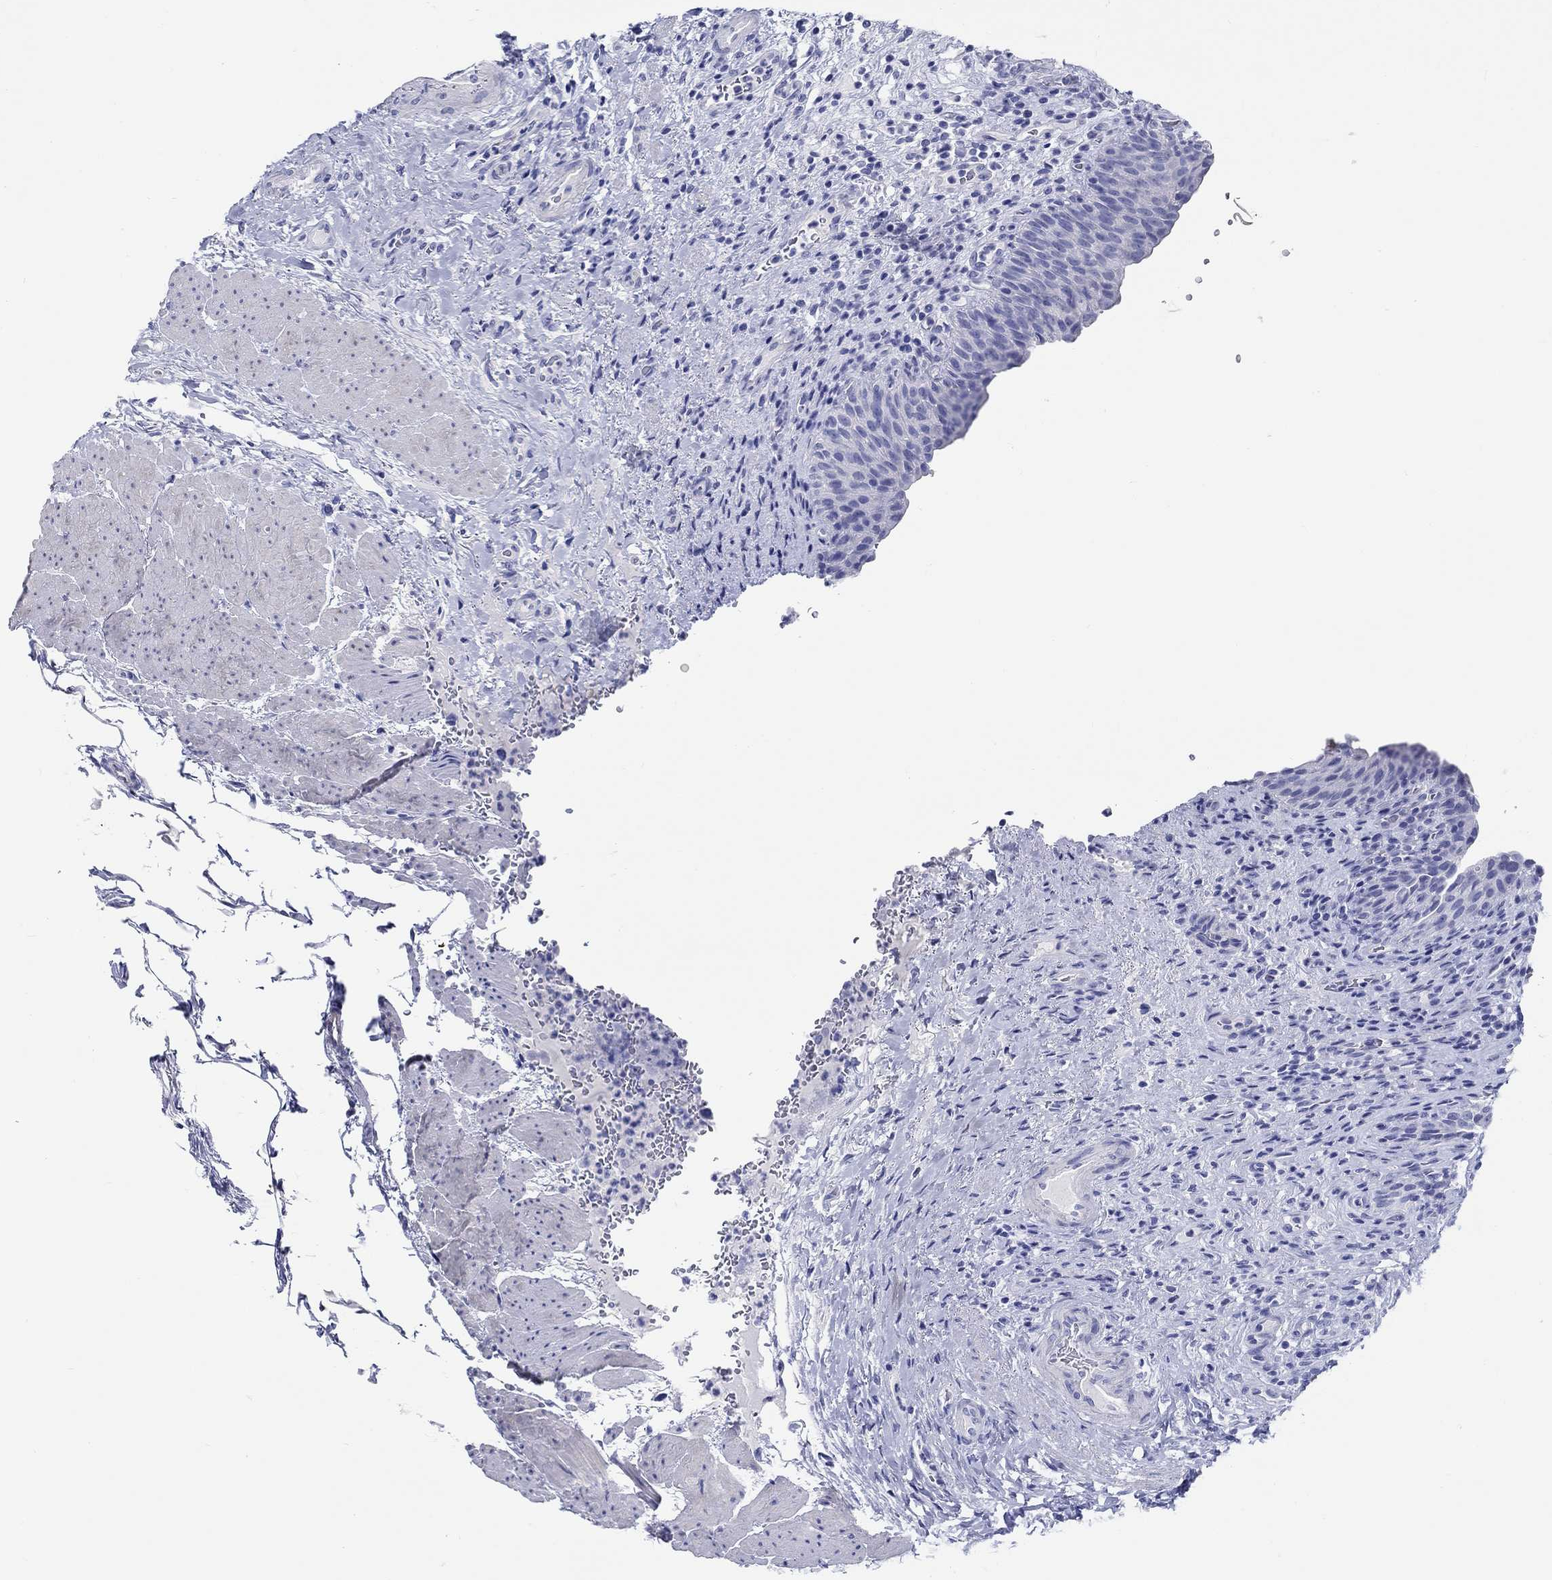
{"staining": {"intensity": "negative", "quantity": "none", "location": "none"}, "tissue": "urinary bladder", "cell_type": "Urothelial cells", "image_type": "normal", "snomed": [{"axis": "morphology", "description": "Normal tissue, NOS"}, {"axis": "topography", "description": "Urinary bladder"}], "caption": "Immunohistochemistry micrograph of benign human urinary bladder stained for a protein (brown), which shows no positivity in urothelial cells. The staining is performed using DAB brown chromogen with nuclei counter-stained in using hematoxylin.", "gene": "CRYGS", "patient": {"sex": "male", "age": 66}}